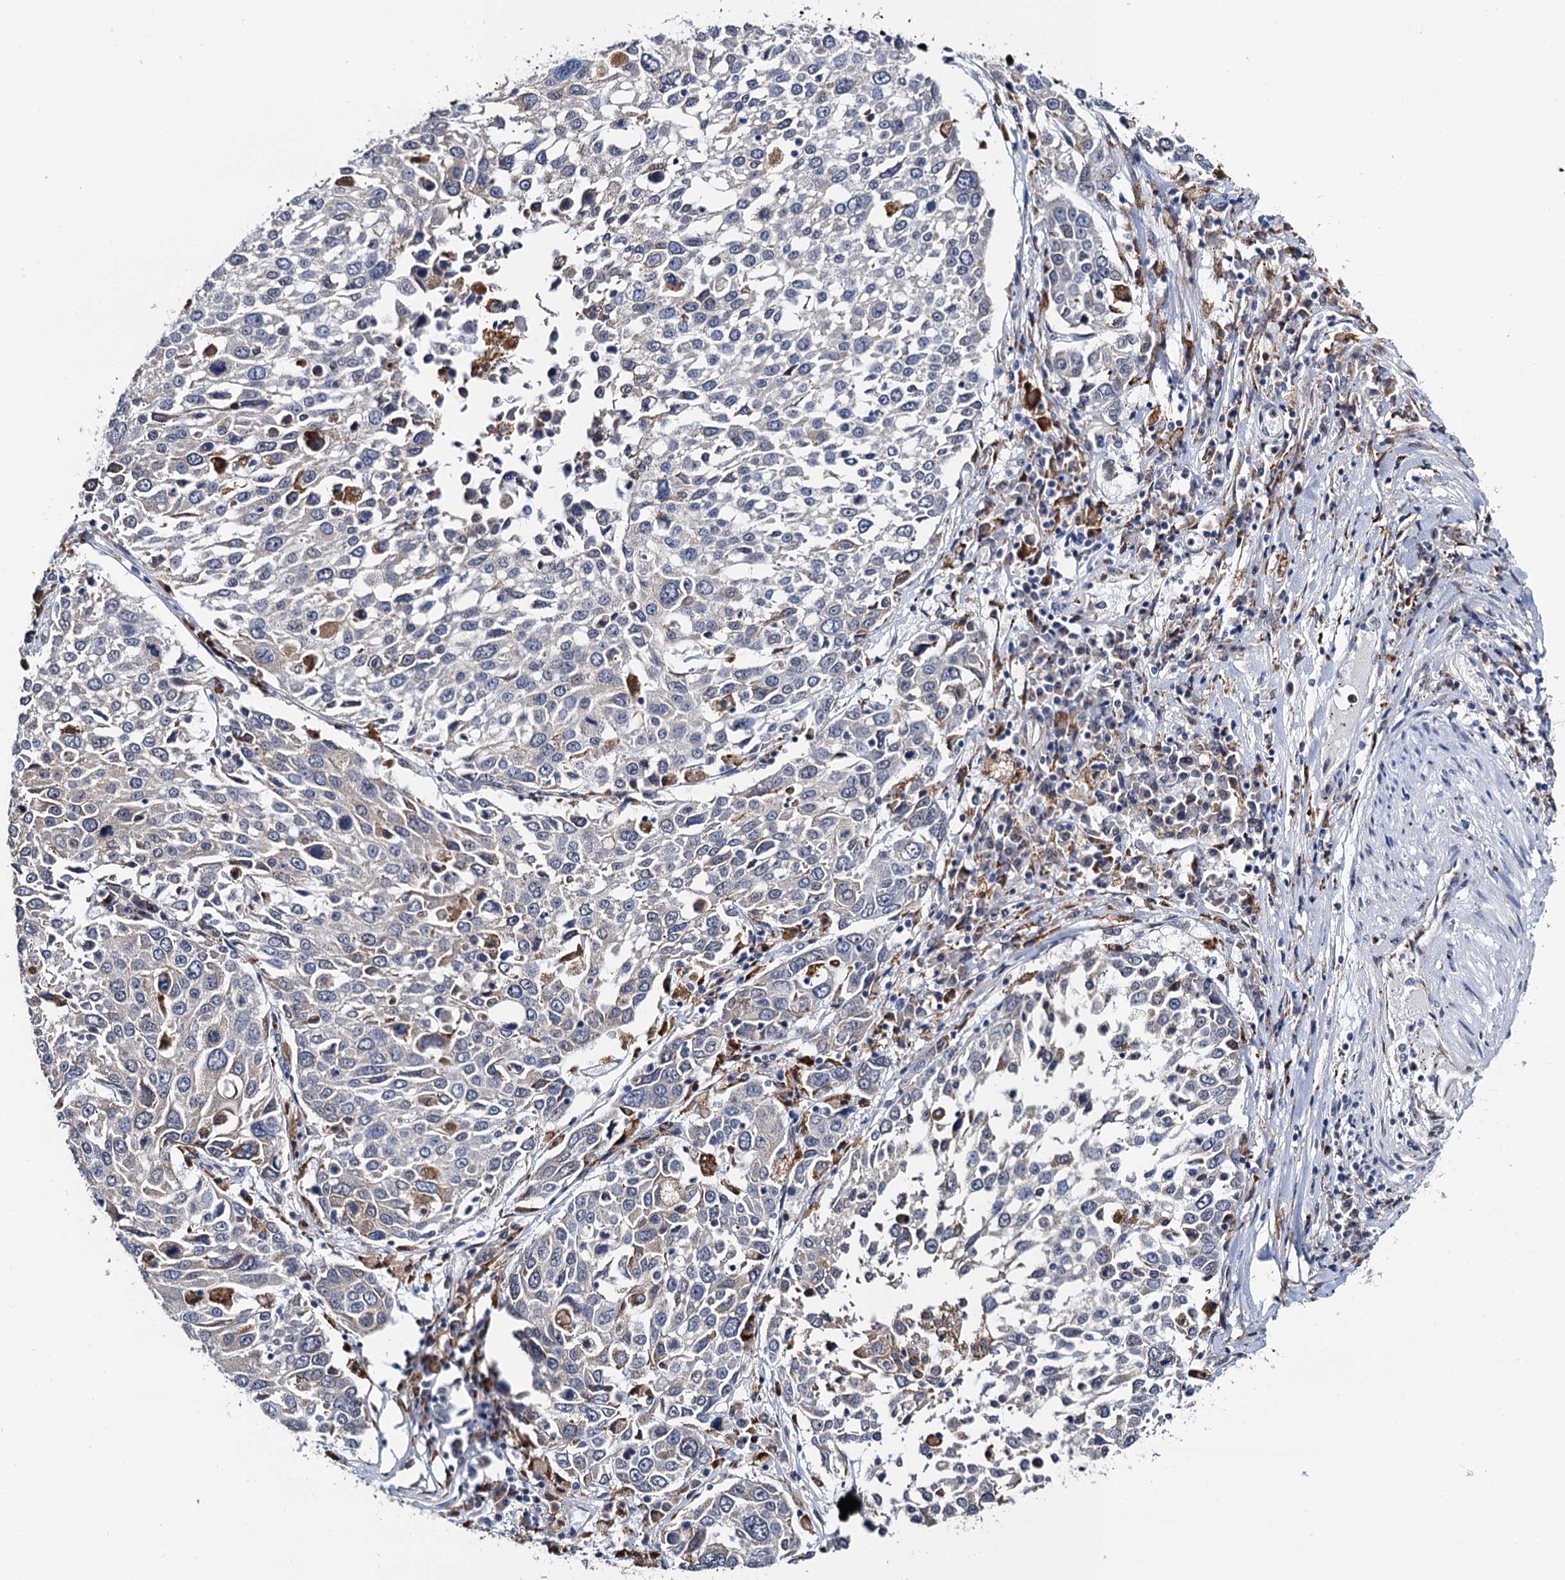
{"staining": {"intensity": "negative", "quantity": "none", "location": "none"}, "tissue": "lung cancer", "cell_type": "Tumor cells", "image_type": "cancer", "snomed": [{"axis": "morphology", "description": "Squamous cell carcinoma, NOS"}, {"axis": "topography", "description": "Lung"}], "caption": "DAB (3,3'-diaminobenzidine) immunohistochemical staining of human lung squamous cell carcinoma shows no significant staining in tumor cells.", "gene": "SLC7A10", "patient": {"sex": "male", "age": 65}}